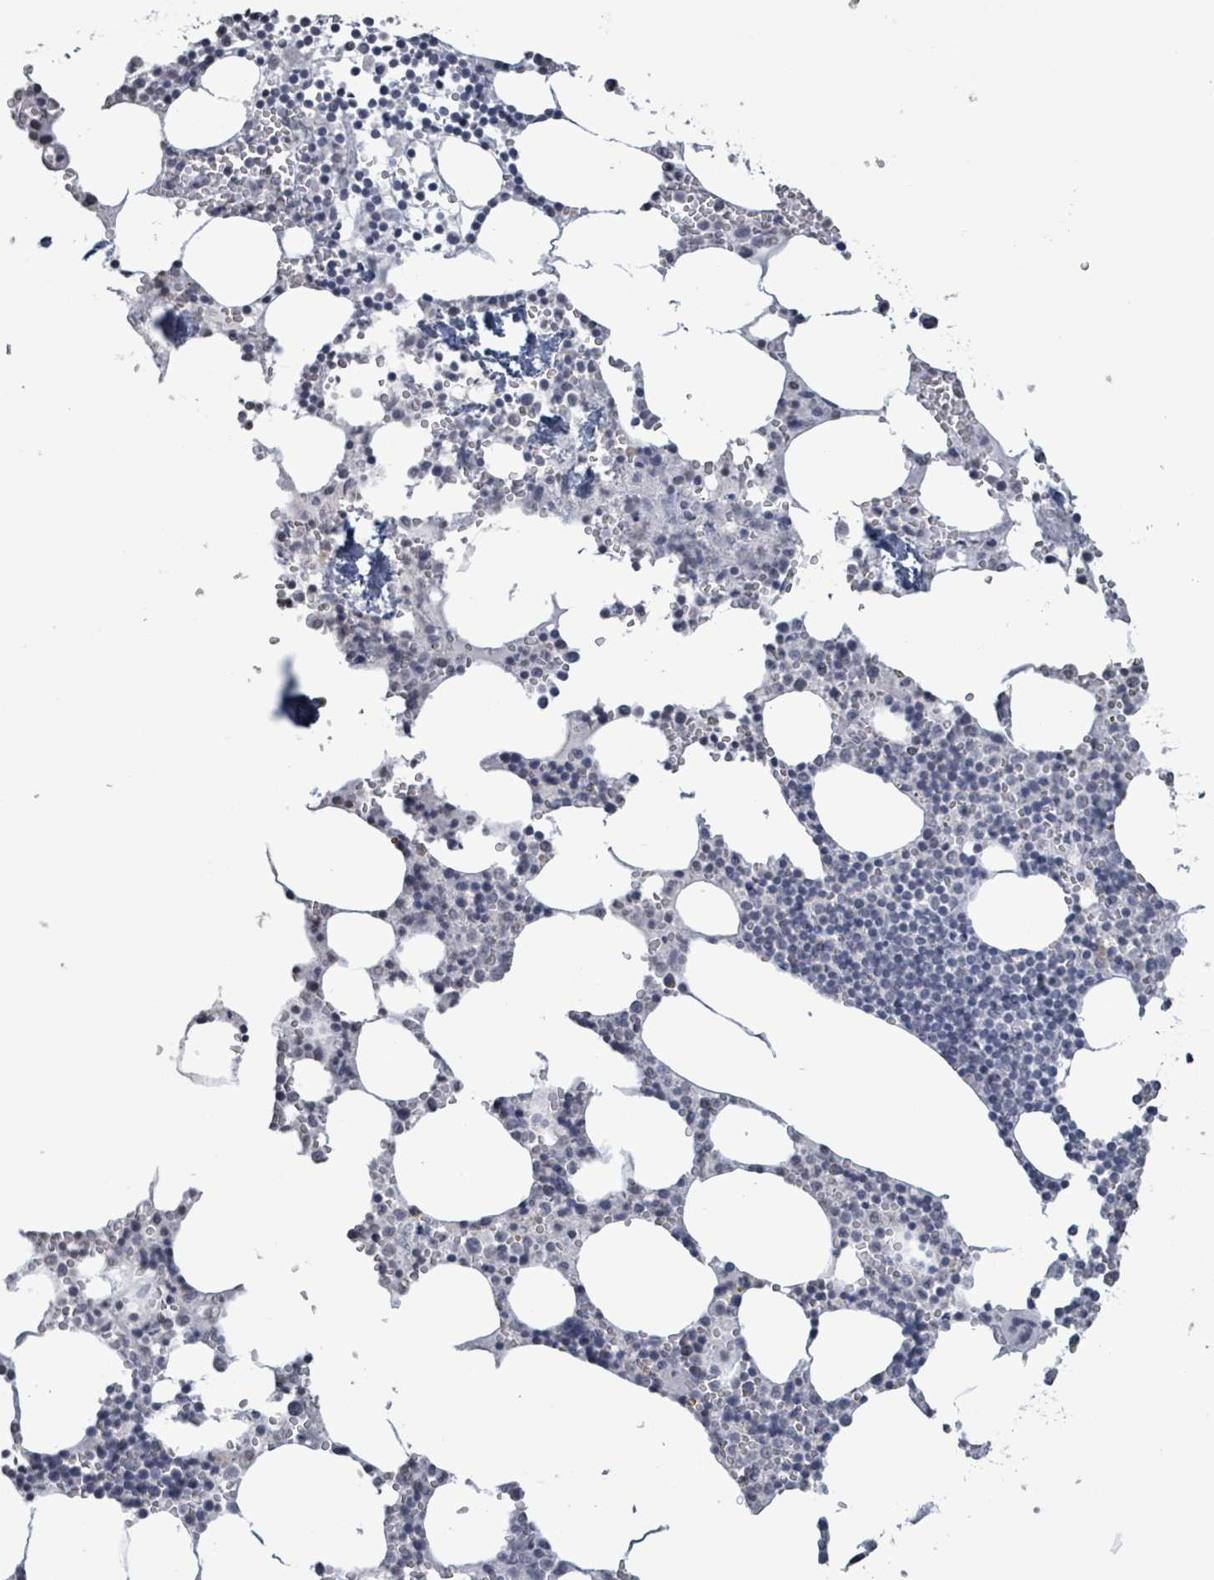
{"staining": {"intensity": "negative", "quantity": "none", "location": "none"}, "tissue": "bone marrow", "cell_type": "Hematopoietic cells", "image_type": "normal", "snomed": [{"axis": "morphology", "description": "Normal tissue, NOS"}, {"axis": "topography", "description": "Bone marrow"}], "caption": "An immunohistochemistry (IHC) image of unremarkable bone marrow is shown. There is no staining in hematopoietic cells of bone marrow.", "gene": "CA9", "patient": {"sex": "male", "age": 54}}